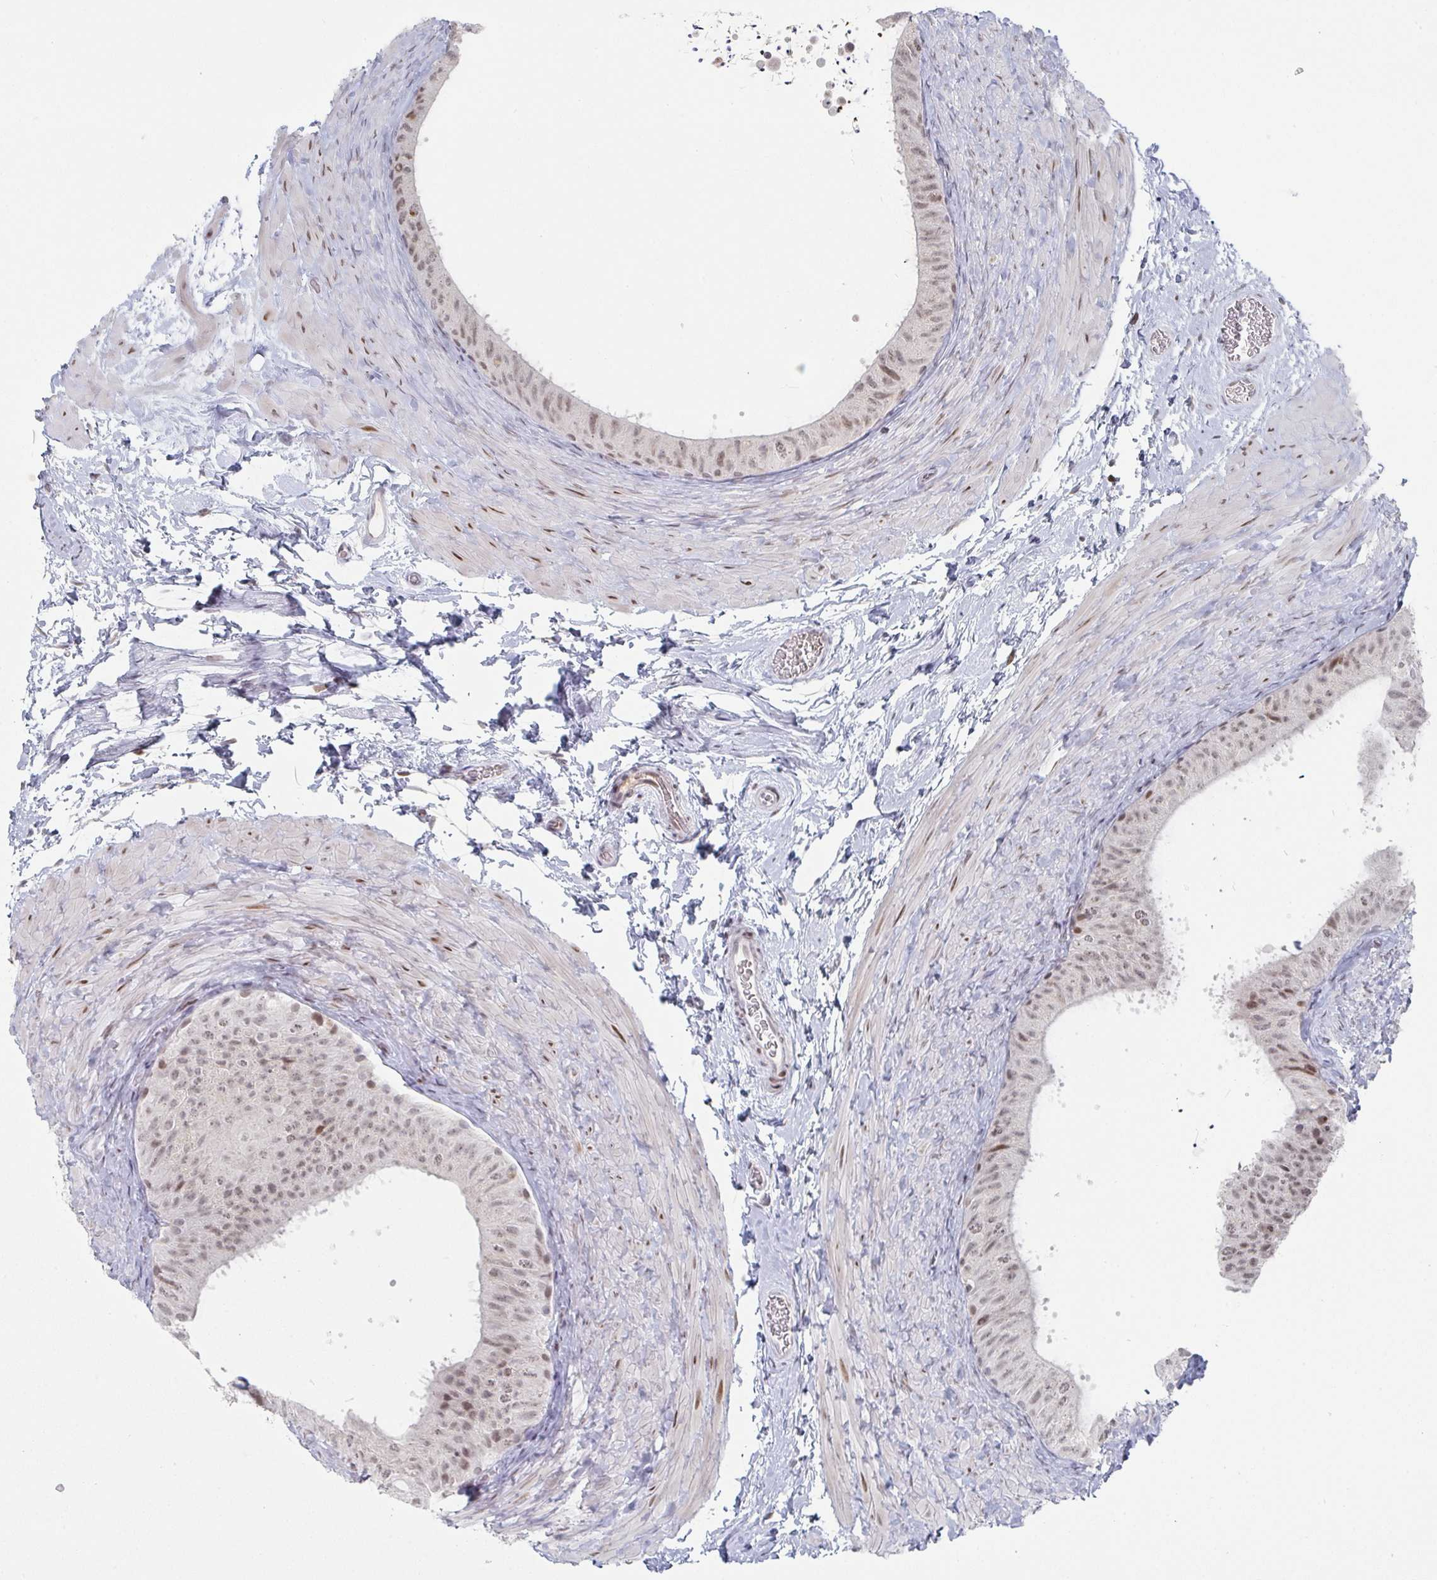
{"staining": {"intensity": "weak", "quantity": "25%-75%", "location": "nuclear"}, "tissue": "epididymis", "cell_type": "Glandular cells", "image_type": "normal", "snomed": [{"axis": "morphology", "description": "Normal tissue, NOS"}, {"axis": "topography", "description": "Epididymis, spermatic cord, NOS"}, {"axis": "topography", "description": "Epididymis"}], "caption": "Immunohistochemical staining of benign epididymis exhibits low levels of weak nuclear staining in approximately 25%-75% of glandular cells. (DAB (3,3'-diaminobenzidine) = brown stain, brightfield microscopy at high magnification).", "gene": "LIN54", "patient": {"sex": "male", "age": 31}}